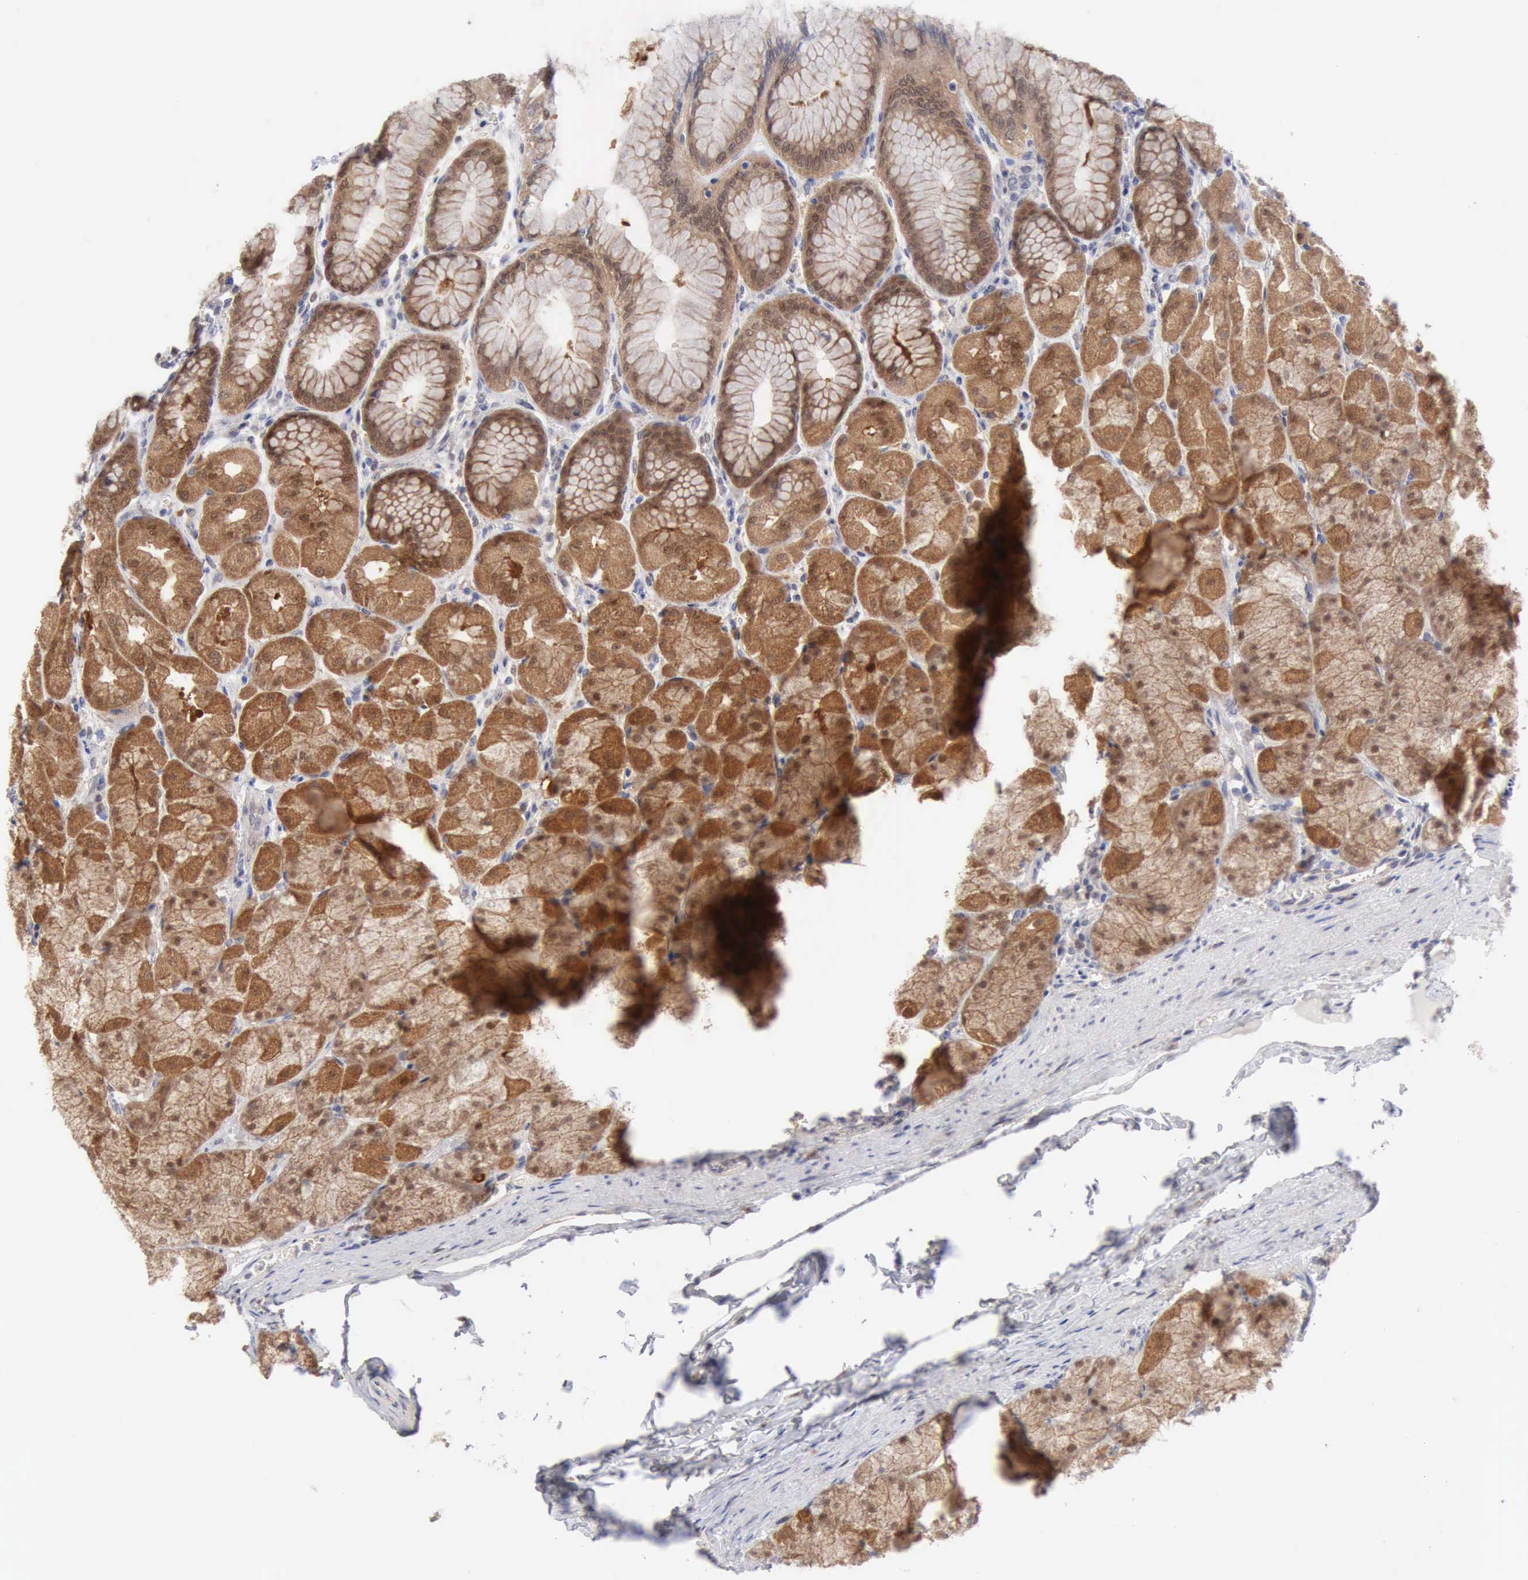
{"staining": {"intensity": "strong", "quantity": ">75%", "location": "cytoplasmic/membranous,nuclear"}, "tissue": "stomach", "cell_type": "Glandular cells", "image_type": "normal", "snomed": [{"axis": "morphology", "description": "Normal tissue, NOS"}, {"axis": "topography", "description": "Stomach, upper"}], "caption": "Glandular cells demonstrate high levels of strong cytoplasmic/membranous,nuclear expression in approximately >75% of cells in benign stomach.", "gene": "PTGR2", "patient": {"sex": "female", "age": 56}}